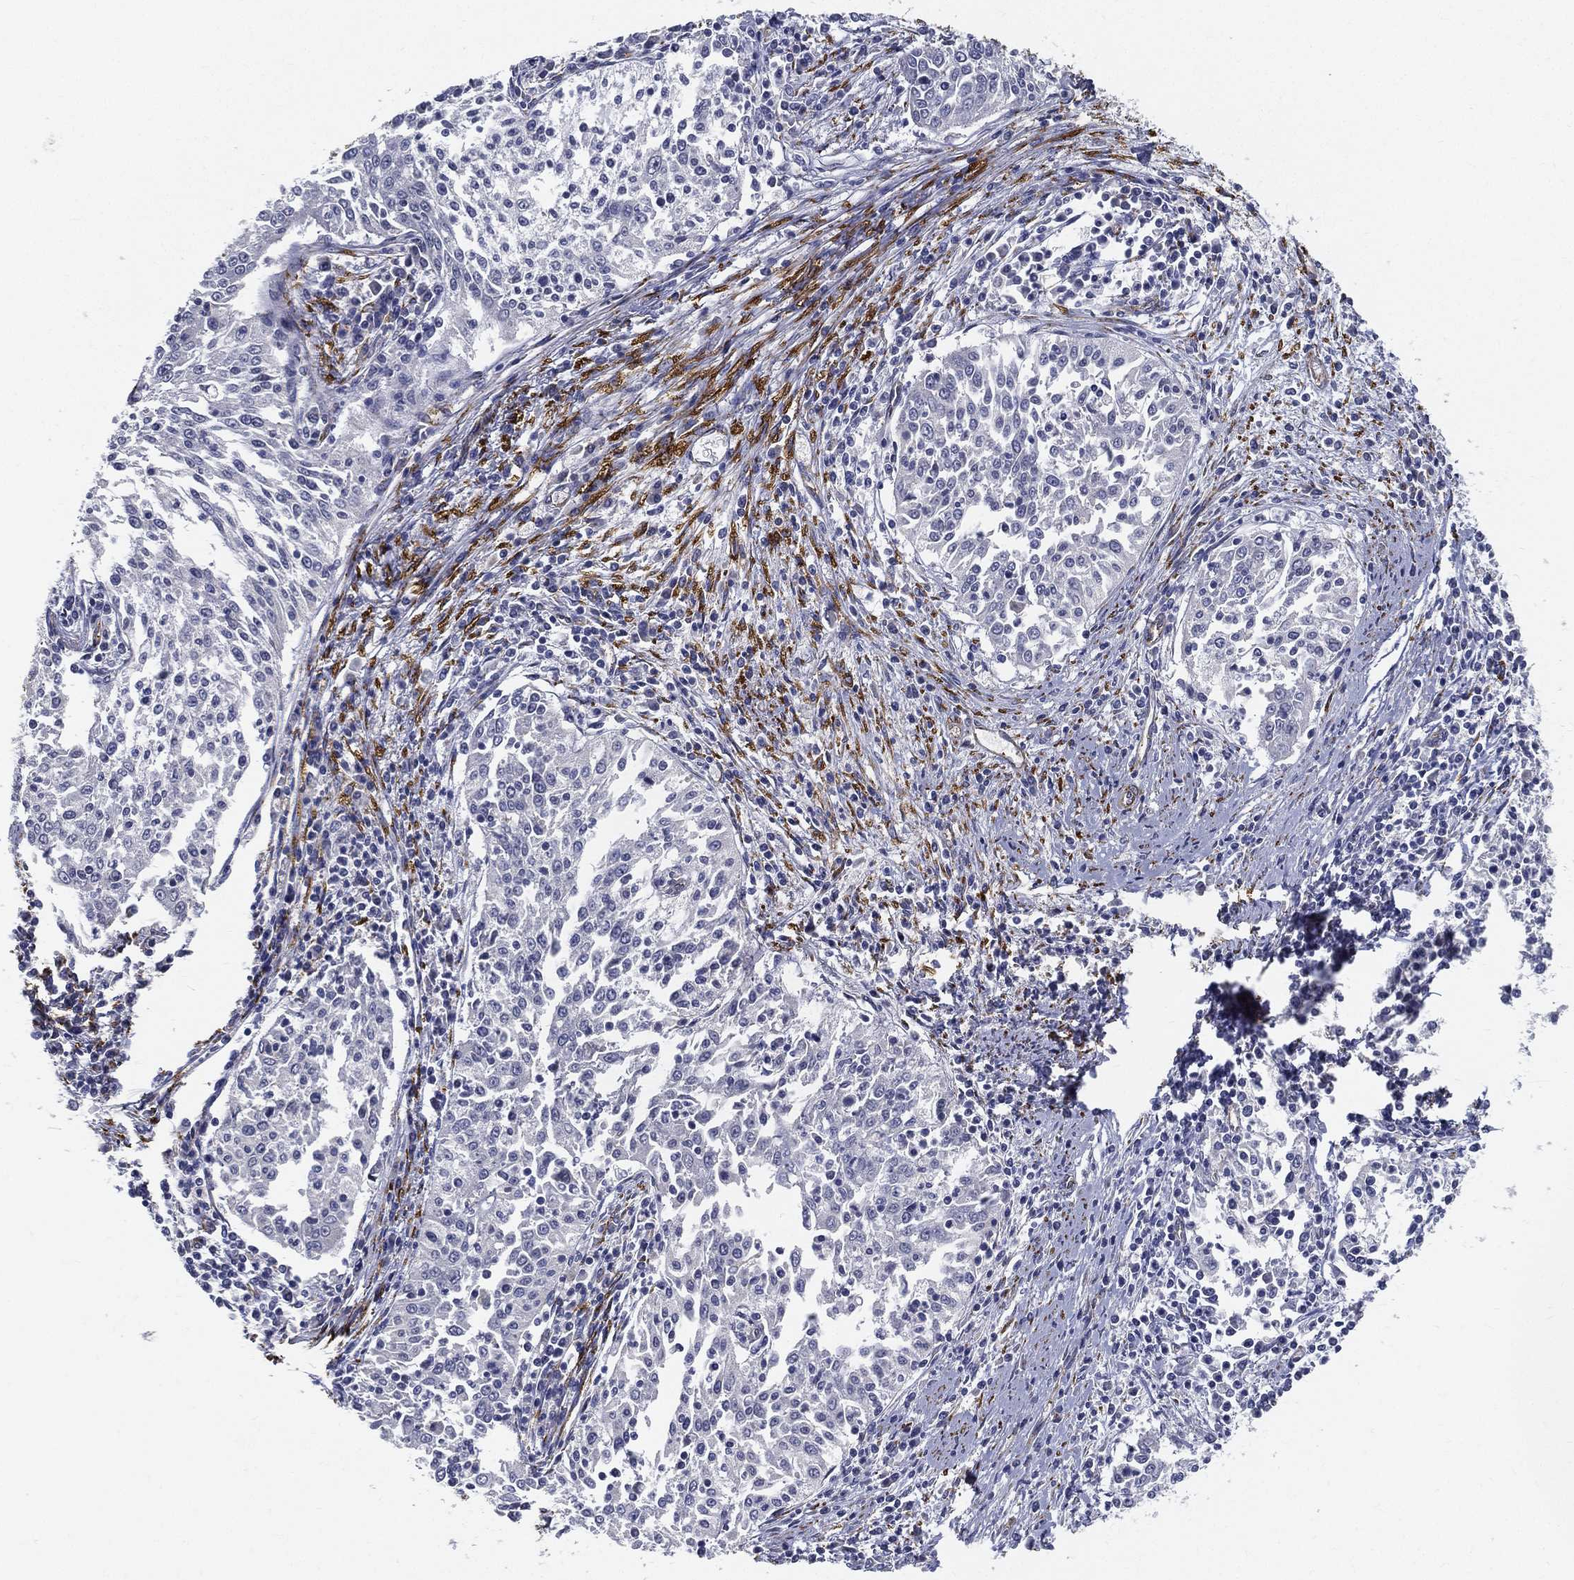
{"staining": {"intensity": "negative", "quantity": "none", "location": "none"}, "tissue": "cervical cancer", "cell_type": "Tumor cells", "image_type": "cancer", "snomed": [{"axis": "morphology", "description": "Squamous cell carcinoma, NOS"}, {"axis": "topography", "description": "Cervix"}], "caption": "This is a micrograph of immunohistochemistry (IHC) staining of squamous cell carcinoma (cervical), which shows no expression in tumor cells.", "gene": "LRRC56", "patient": {"sex": "female", "age": 41}}